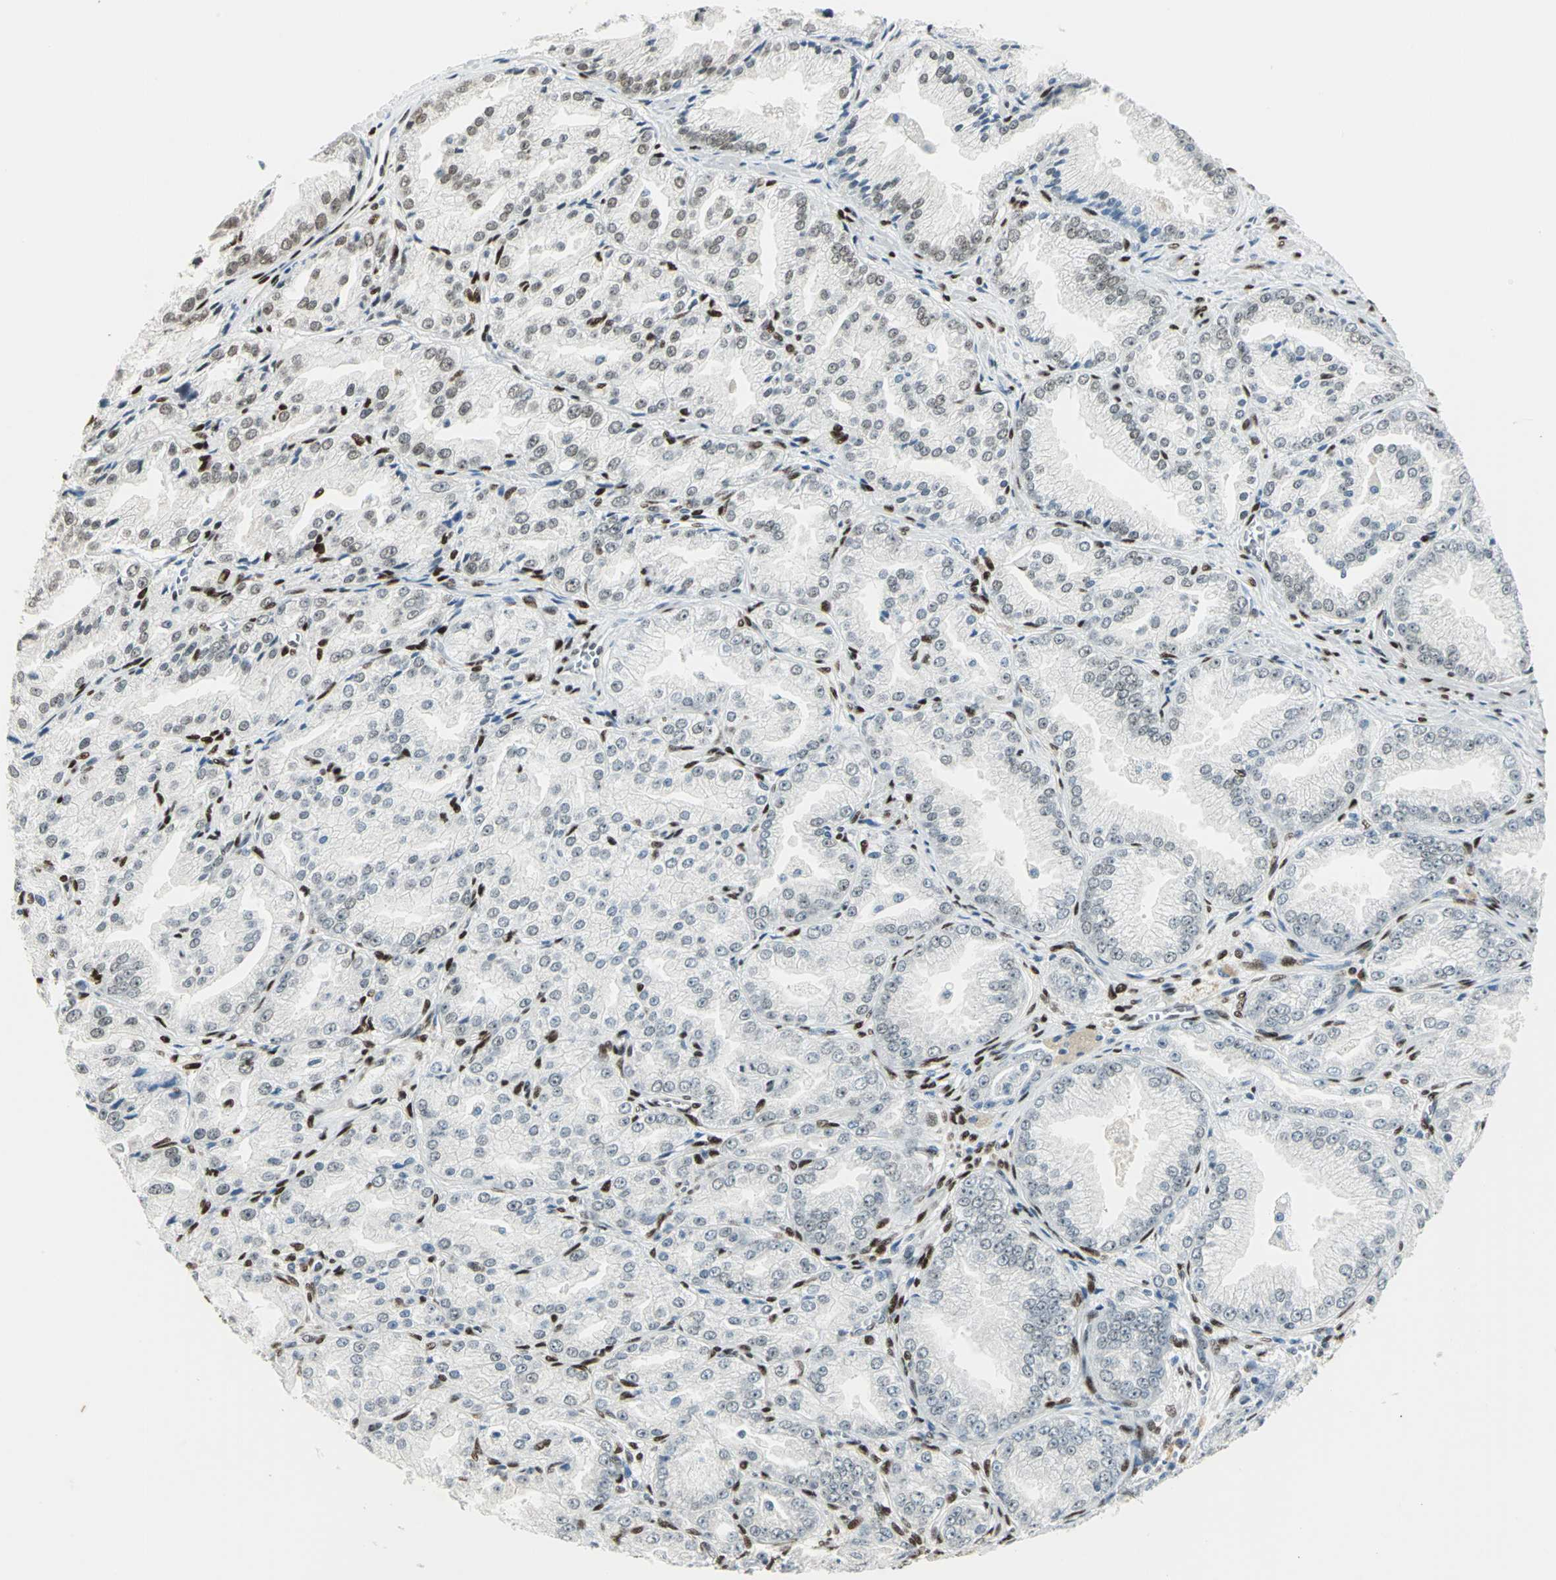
{"staining": {"intensity": "negative", "quantity": "none", "location": "none"}, "tissue": "prostate cancer", "cell_type": "Tumor cells", "image_type": "cancer", "snomed": [{"axis": "morphology", "description": "Adenocarcinoma, High grade"}, {"axis": "topography", "description": "Prostate"}], "caption": "Immunohistochemical staining of prostate cancer (high-grade adenocarcinoma) demonstrates no significant expression in tumor cells.", "gene": "MEIS2", "patient": {"sex": "male", "age": 61}}